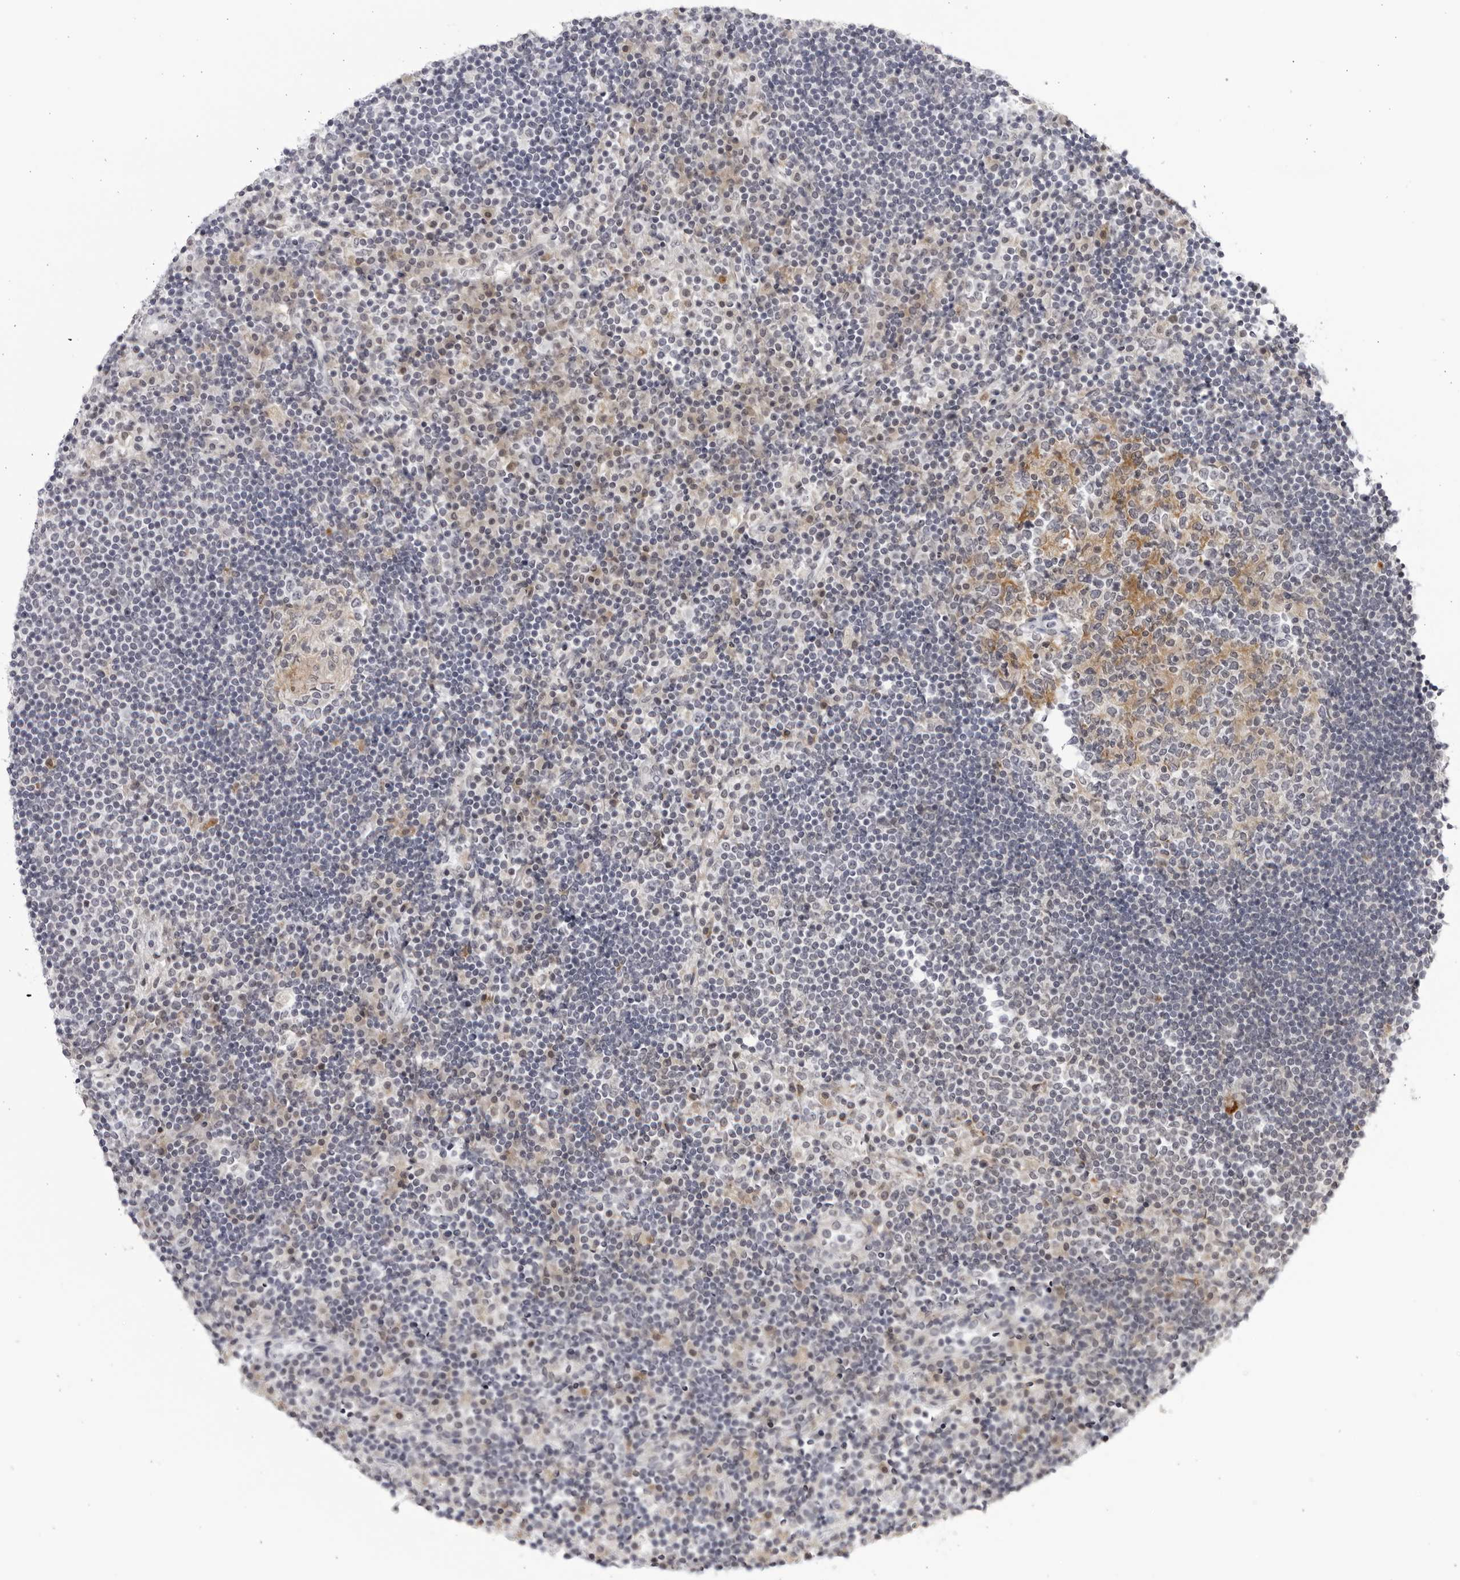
{"staining": {"intensity": "moderate", "quantity": "<25%", "location": "cytoplasmic/membranous"}, "tissue": "lymph node", "cell_type": "Germinal center cells", "image_type": "normal", "snomed": [{"axis": "morphology", "description": "Normal tissue, NOS"}, {"axis": "topography", "description": "Lymph node"}], "caption": "Normal lymph node was stained to show a protein in brown. There is low levels of moderate cytoplasmic/membranous positivity in approximately <25% of germinal center cells.", "gene": "CNBD1", "patient": {"sex": "female", "age": 53}}